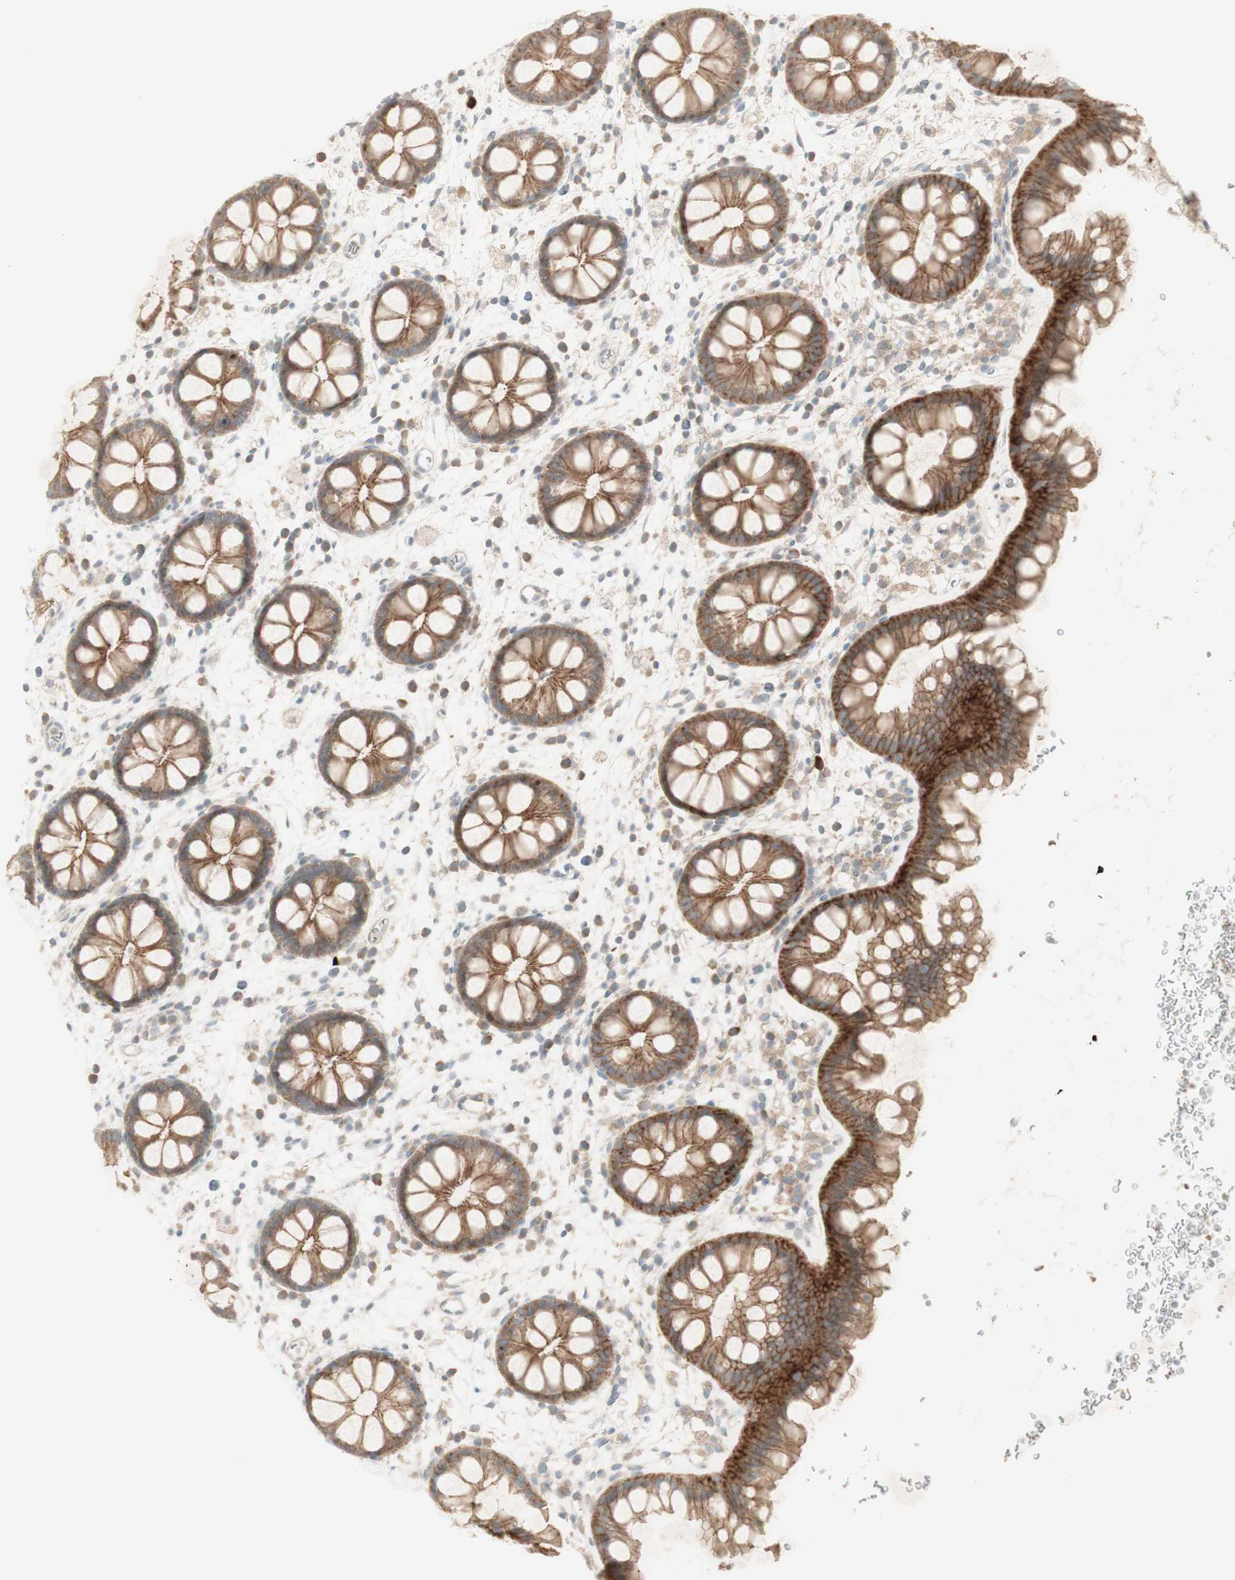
{"staining": {"intensity": "moderate", "quantity": ">75%", "location": "cytoplasmic/membranous"}, "tissue": "rectum", "cell_type": "Glandular cells", "image_type": "normal", "snomed": [{"axis": "morphology", "description": "Normal tissue, NOS"}, {"axis": "topography", "description": "Rectum"}], "caption": "An IHC micrograph of unremarkable tissue is shown. Protein staining in brown shows moderate cytoplasmic/membranous positivity in rectum within glandular cells. The protein is stained brown, and the nuclei are stained in blue (DAB (3,3'-diaminobenzidine) IHC with brightfield microscopy, high magnification).", "gene": "PTGER4", "patient": {"sex": "female", "age": 24}}